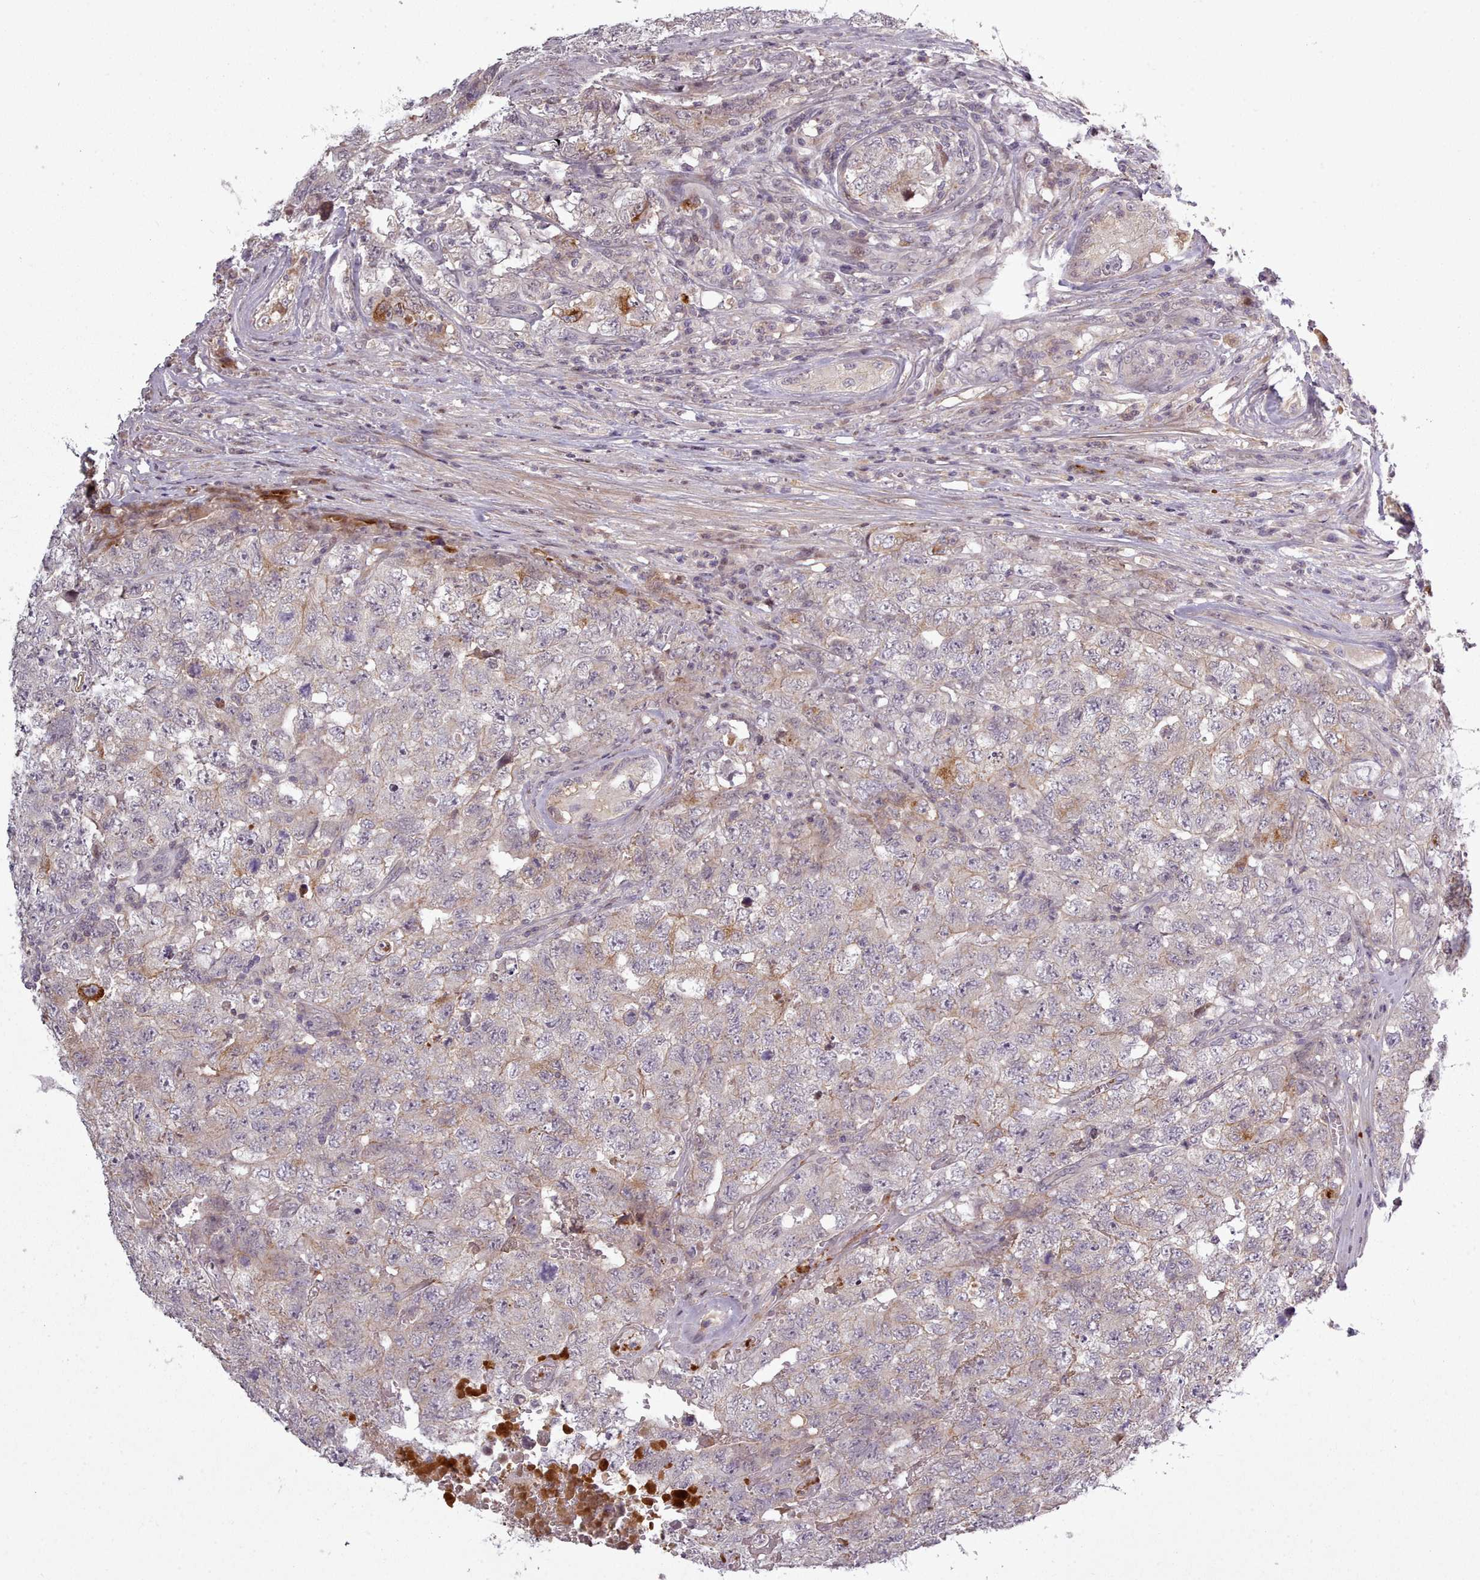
{"staining": {"intensity": "strong", "quantity": "<25%", "location": "cytoplasmic/membranous"}, "tissue": "testis cancer", "cell_type": "Tumor cells", "image_type": "cancer", "snomed": [{"axis": "morphology", "description": "Carcinoma, Embryonal, NOS"}, {"axis": "topography", "description": "Testis"}], "caption": "IHC of human testis cancer exhibits medium levels of strong cytoplasmic/membranous positivity in approximately <25% of tumor cells. The staining is performed using DAB brown chromogen to label protein expression. The nuclei are counter-stained blue using hematoxylin.", "gene": "LEFTY2", "patient": {"sex": "male", "age": 31}}